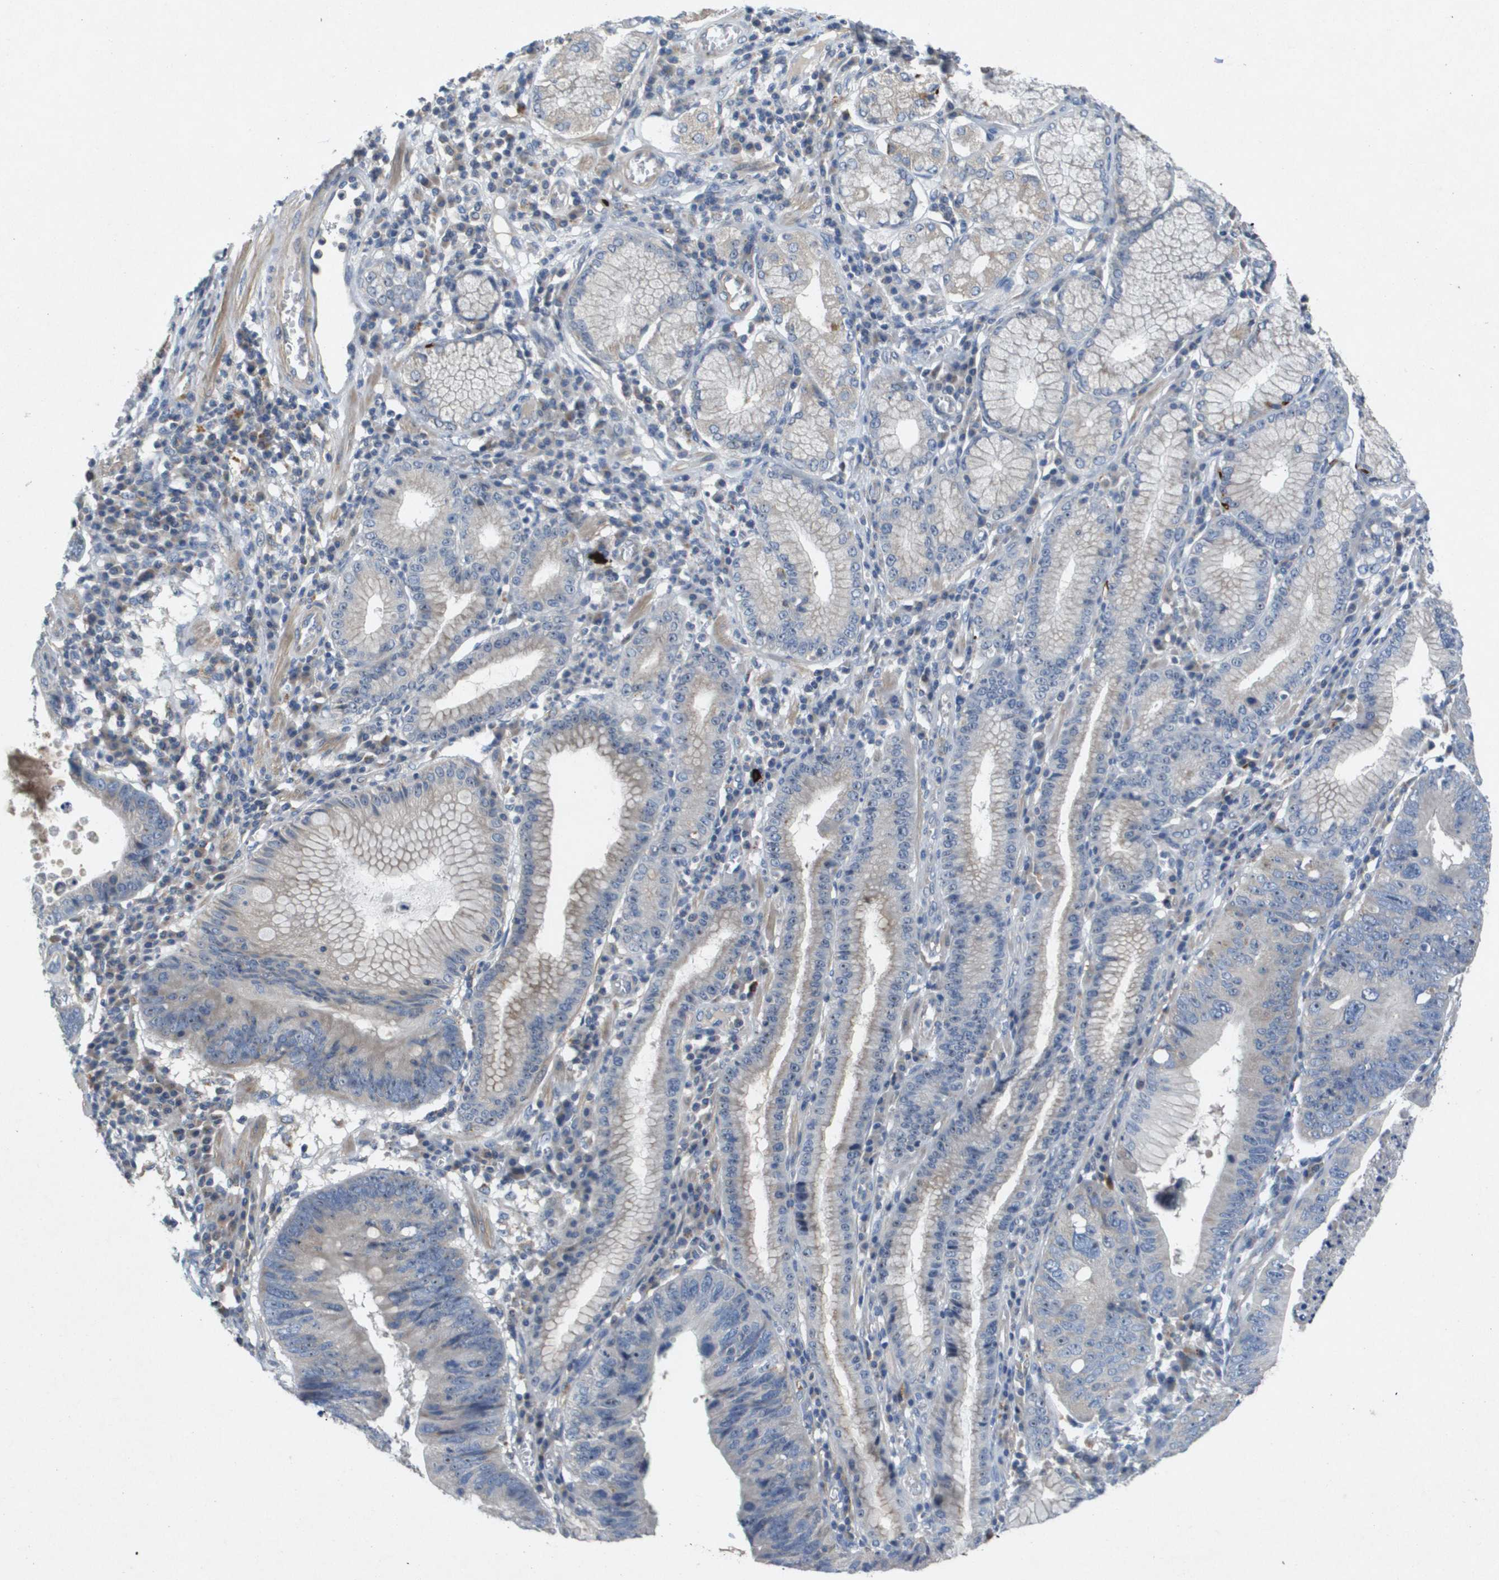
{"staining": {"intensity": "negative", "quantity": "none", "location": "none"}, "tissue": "stomach cancer", "cell_type": "Tumor cells", "image_type": "cancer", "snomed": [{"axis": "morphology", "description": "Adenocarcinoma, NOS"}, {"axis": "topography", "description": "Stomach"}], "caption": "Photomicrograph shows no significant protein positivity in tumor cells of stomach adenocarcinoma.", "gene": "B3GNT5", "patient": {"sex": "male", "age": 59}}